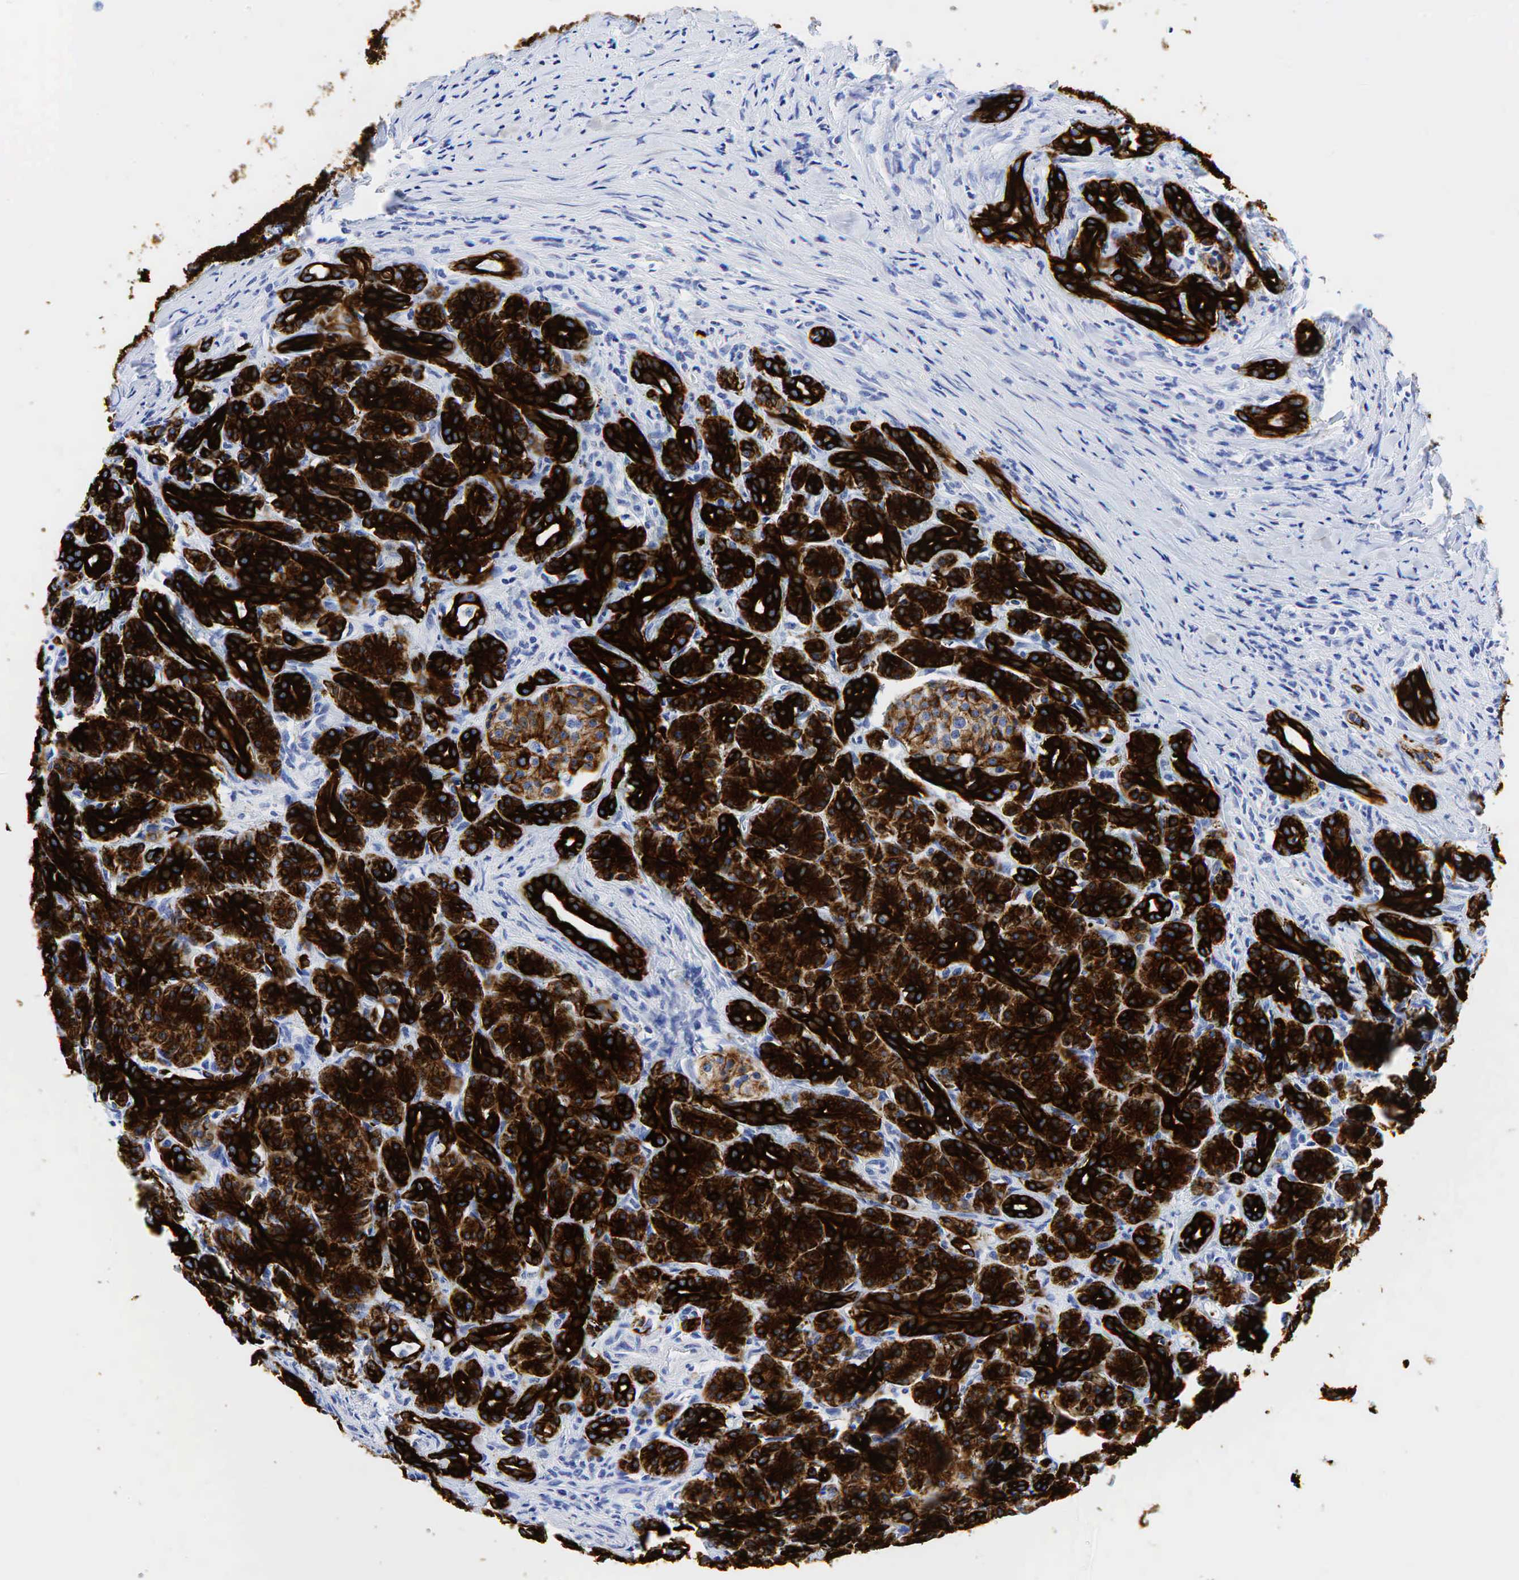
{"staining": {"intensity": "strong", "quantity": ">75%", "location": "cytoplasmic/membranous"}, "tissue": "pancreas", "cell_type": "Exocrine glandular cells", "image_type": "normal", "snomed": [{"axis": "morphology", "description": "Normal tissue, NOS"}, {"axis": "topography", "description": "Lymph node"}, {"axis": "topography", "description": "Pancreas"}], "caption": "The histopathology image shows staining of unremarkable pancreas, revealing strong cytoplasmic/membranous protein expression (brown color) within exocrine glandular cells.", "gene": "KRT18", "patient": {"sex": "male", "age": 59}}